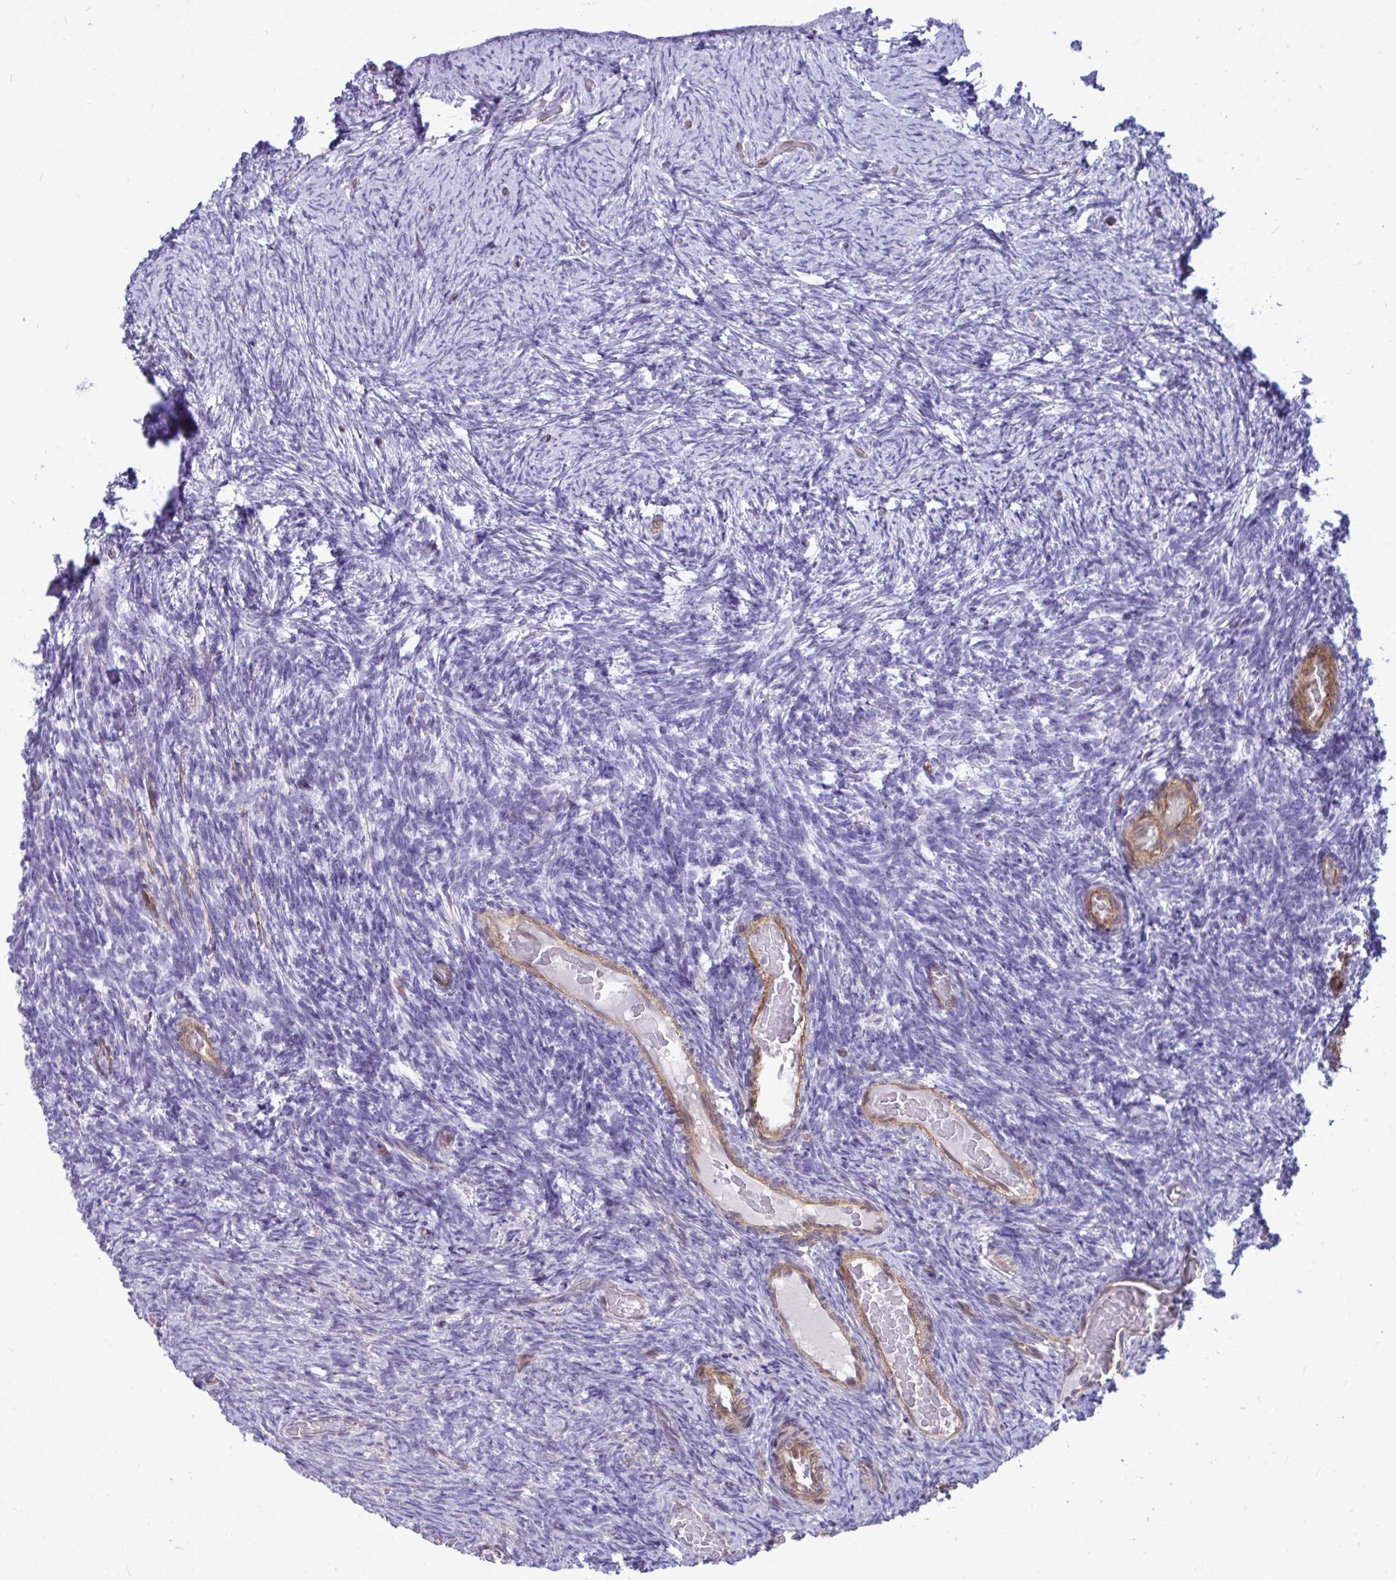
{"staining": {"intensity": "negative", "quantity": "none", "location": "none"}, "tissue": "ovary", "cell_type": "Ovarian stroma cells", "image_type": "normal", "snomed": [{"axis": "morphology", "description": "Normal tissue, NOS"}, {"axis": "topography", "description": "Ovary"}], "caption": "Immunohistochemistry of unremarkable human ovary demonstrates no positivity in ovarian stroma cells.", "gene": "LIMS2", "patient": {"sex": "female", "age": 34}}